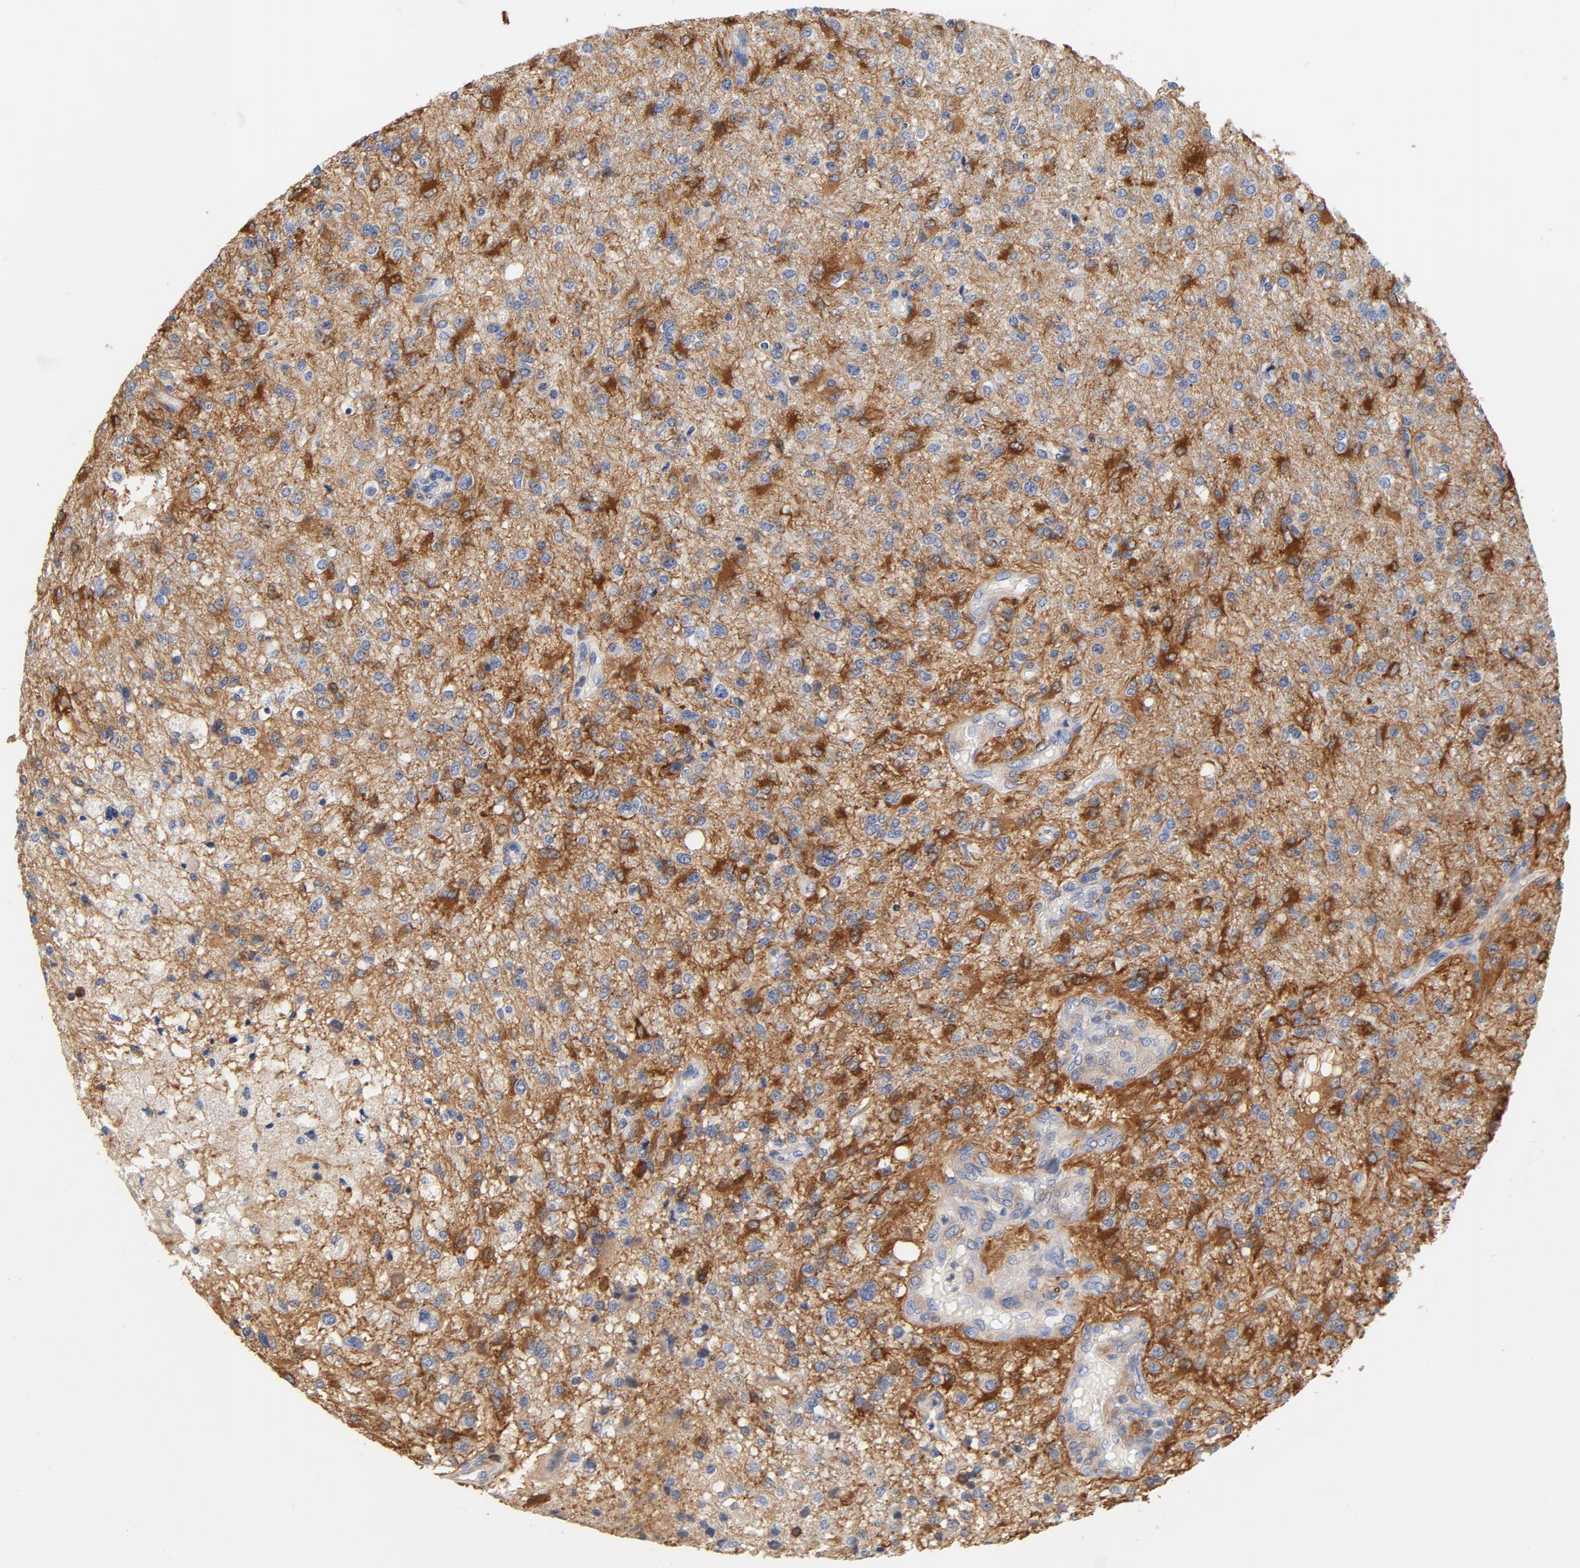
{"staining": {"intensity": "moderate", "quantity": ">75%", "location": "cytoplasmic/membranous"}, "tissue": "glioma", "cell_type": "Tumor cells", "image_type": "cancer", "snomed": [{"axis": "morphology", "description": "Glioma, malignant, High grade"}, {"axis": "topography", "description": "Cerebral cortex"}], "caption": "An image of malignant high-grade glioma stained for a protein shows moderate cytoplasmic/membranous brown staining in tumor cells. (DAB IHC with brightfield microscopy, high magnification).", "gene": "EZR", "patient": {"sex": "male", "age": 76}}